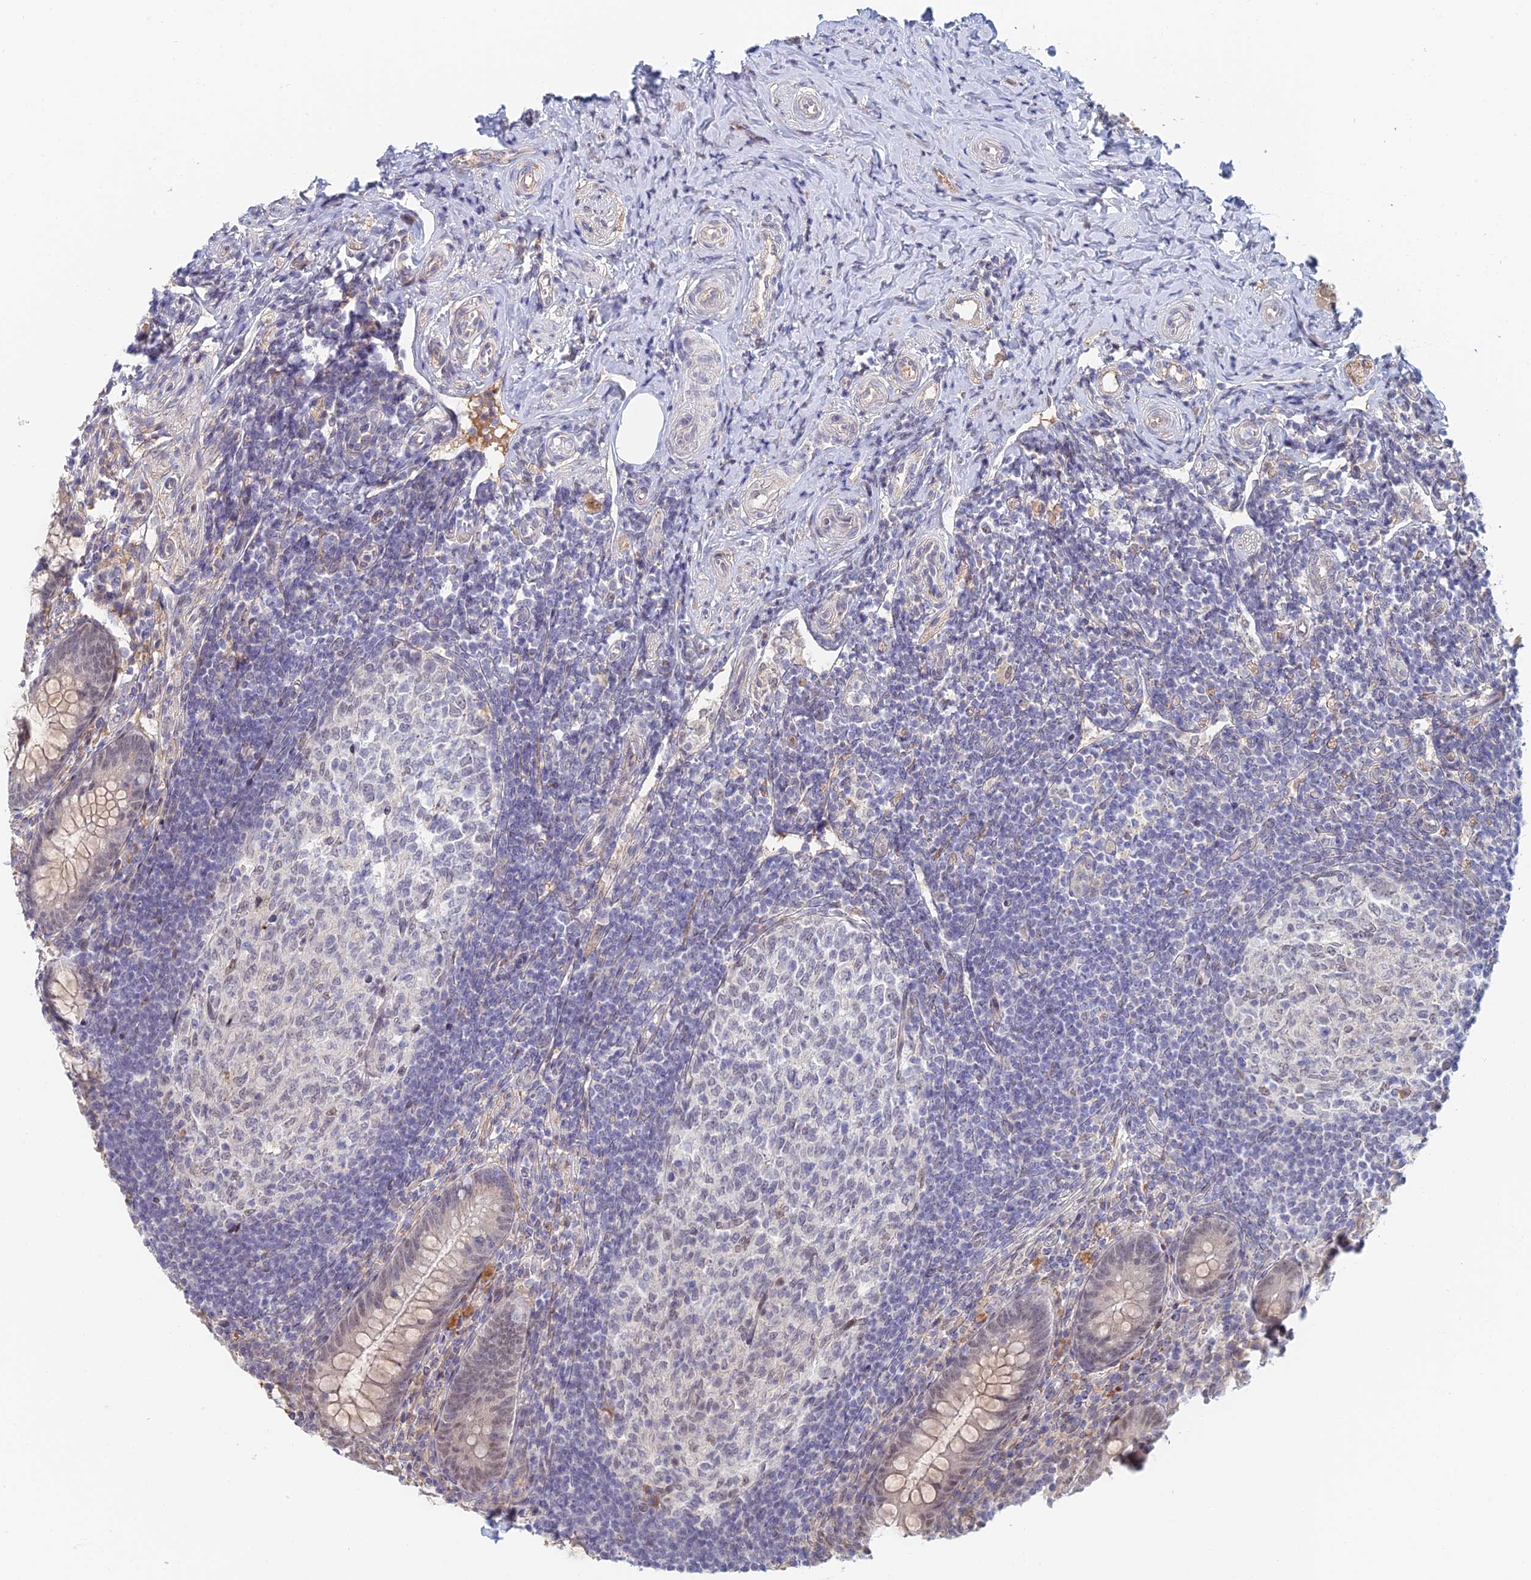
{"staining": {"intensity": "moderate", "quantity": "25%-75%", "location": "nuclear"}, "tissue": "appendix", "cell_type": "Glandular cells", "image_type": "normal", "snomed": [{"axis": "morphology", "description": "Normal tissue, NOS"}, {"axis": "topography", "description": "Appendix"}], "caption": "A brown stain labels moderate nuclear staining of a protein in glandular cells of unremarkable appendix. (DAB (3,3'-diaminobenzidine) IHC, brown staining for protein, blue staining for nuclei).", "gene": "ZUP1", "patient": {"sex": "female", "age": 33}}